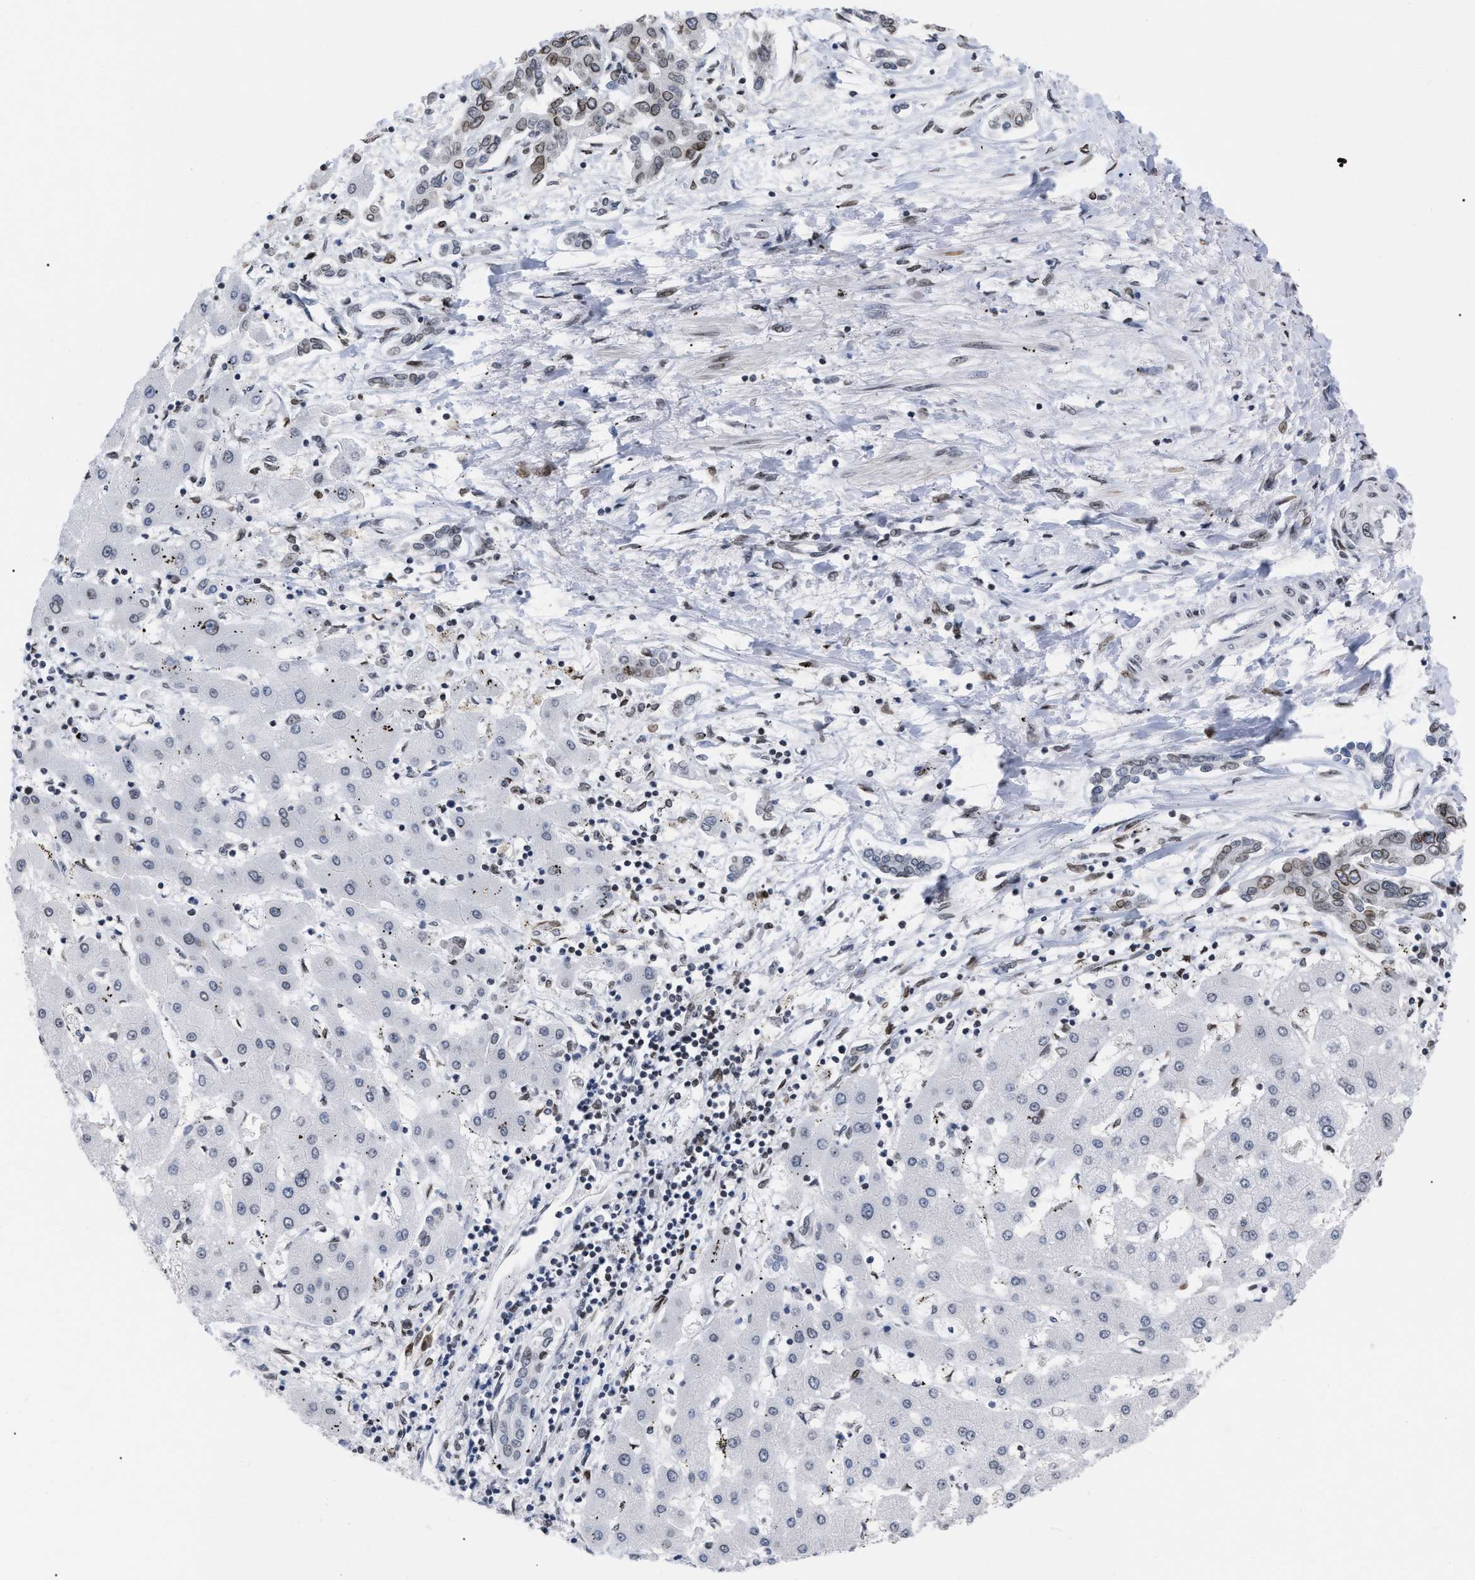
{"staining": {"intensity": "moderate", "quantity": ">75%", "location": "cytoplasmic/membranous,nuclear"}, "tissue": "liver cancer", "cell_type": "Tumor cells", "image_type": "cancer", "snomed": [{"axis": "morphology", "description": "Cholangiocarcinoma"}, {"axis": "topography", "description": "Liver"}], "caption": "There is medium levels of moderate cytoplasmic/membranous and nuclear positivity in tumor cells of liver cancer (cholangiocarcinoma), as demonstrated by immunohistochemical staining (brown color).", "gene": "TPR", "patient": {"sex": "male", "age": 59}}